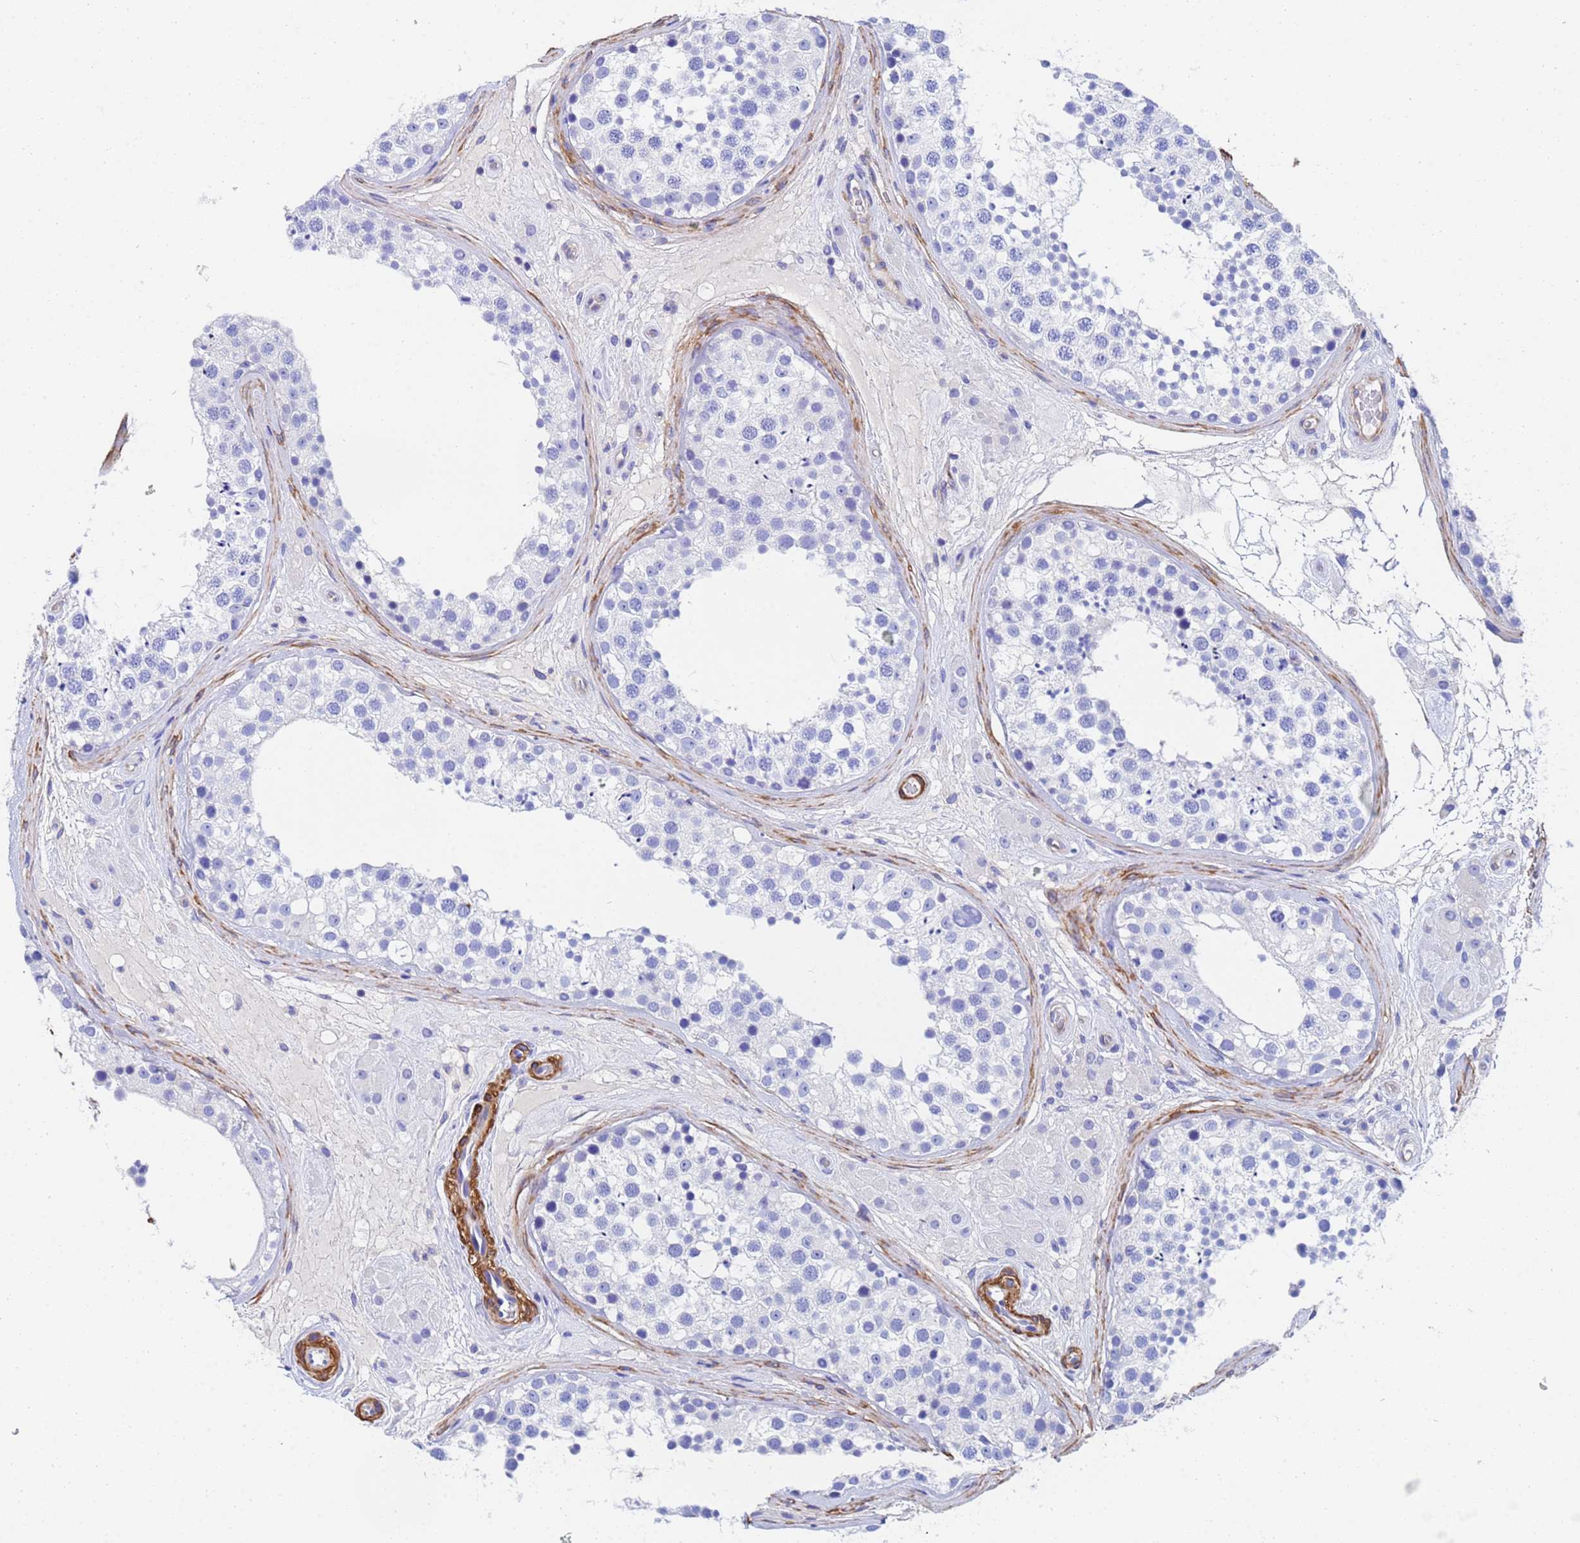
{"staining": {"intensity": "negative", "quantity": "none", "location": "none"}, "tissue": "testis", "cell_type": "Cells in seminiferous ducts", "image_type": "normal", "snomed": [{"axis": "morphology", "description": "Normal tissue, NOS"}, {"axis": "topography", "description": "Testis"}], "caption": "Image shows no protein positivity in cells in seminiferous ducts of benign testis.", "gene": "CST1", "patient": {"sex": "male", "age": 46}}